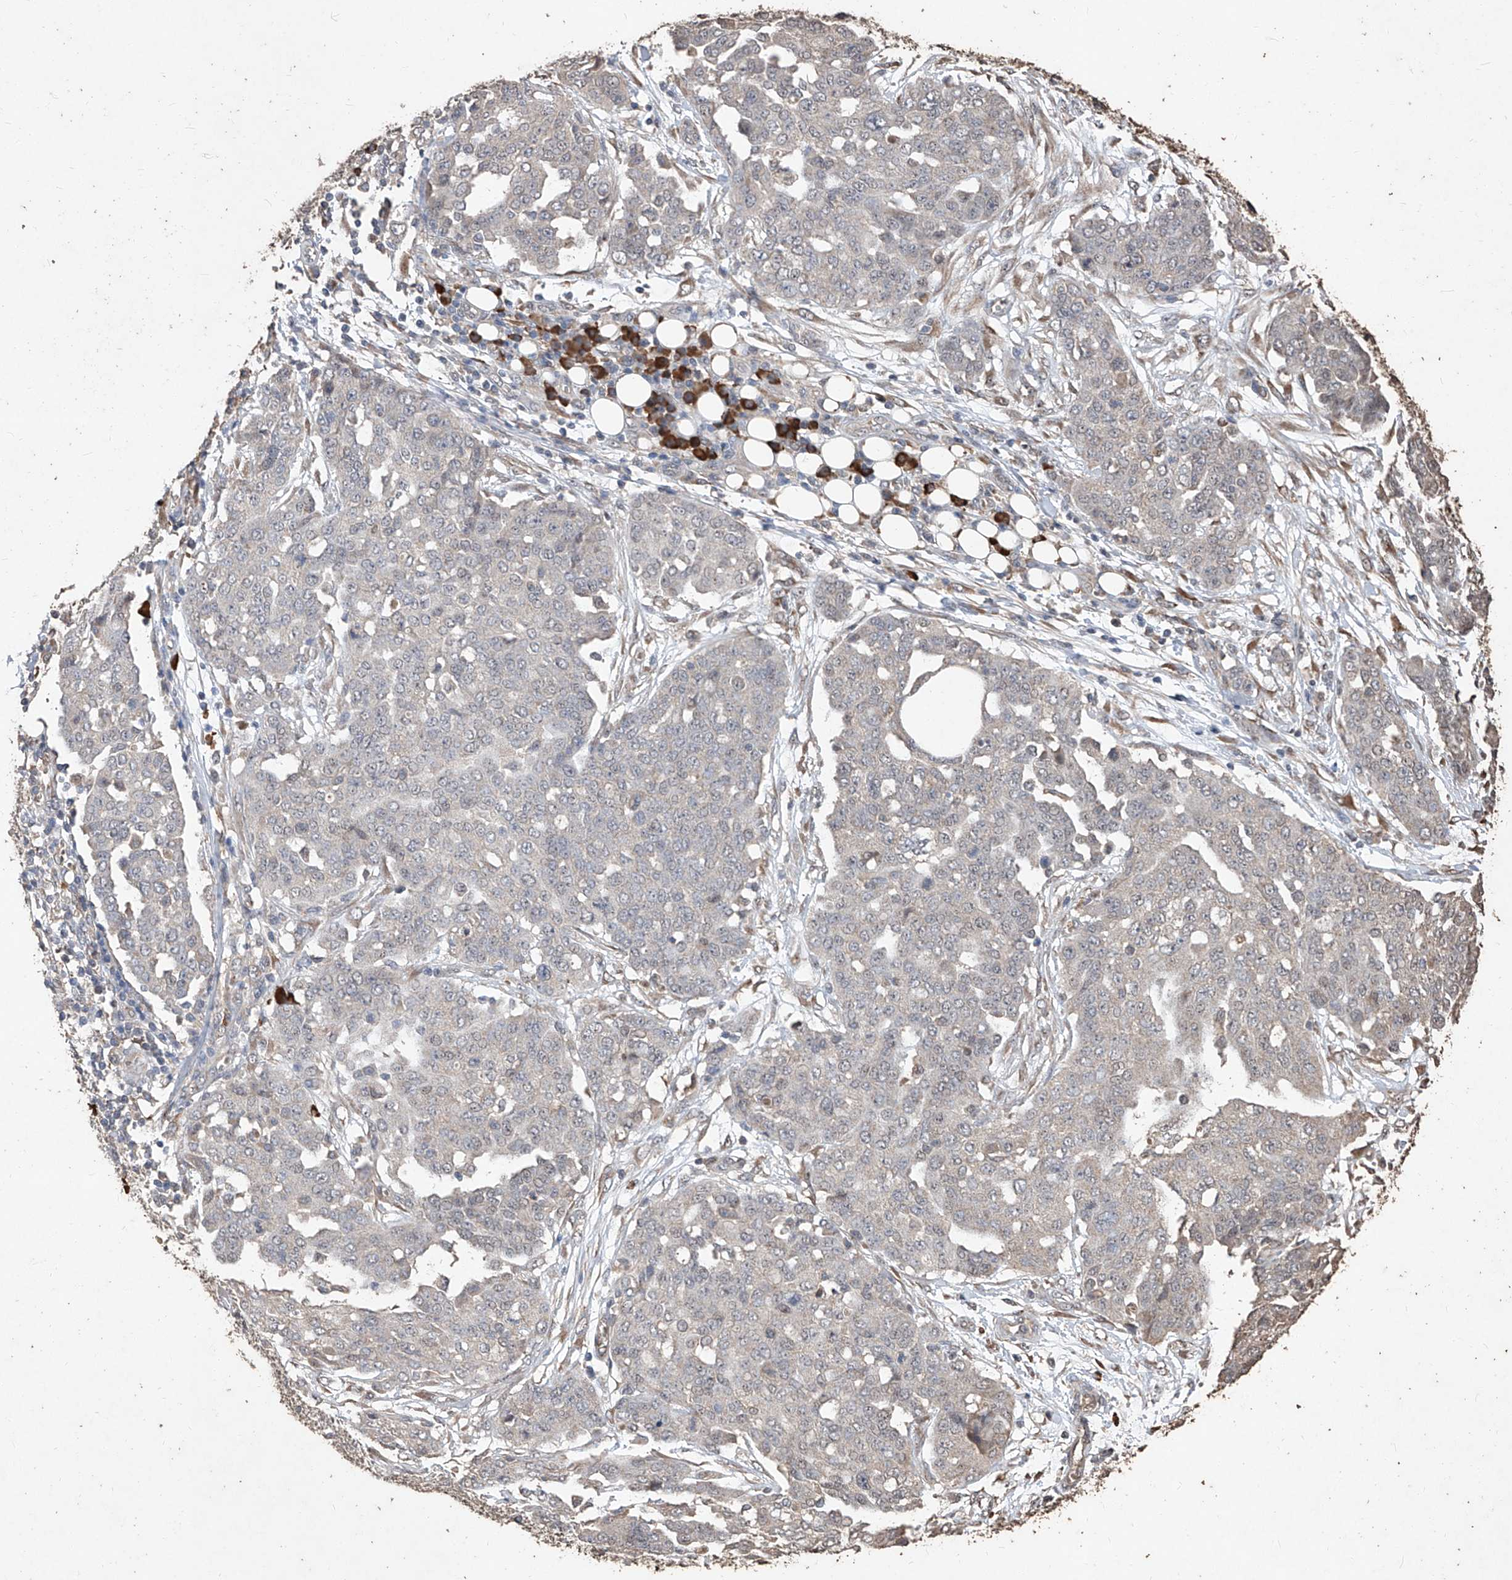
{"staining": {"intensity": "negative", "quantity": "none", "location": "none"}, "tissue": "ovarian cancer", "cell_type": "Tumor cells", "image_type": "cancer", "snomed": [{"axis": "morphology", "description": "Cystadenocarcinoma, serous, NOS"}, {"axis": "topography", "description": "Soft tissue"}, {"axis": "topography", "description": "Ovary"}], "caption": "Immunohistochemistry image of human serous cystadenocarcinoma (ovarian) stained for a protein (brown), which exhibits no positivity in tumor cells. (Brightfield microscopy of DAB IHC at high magnification).", "gene": "EML1", "patient": {"sex": "female", "age": 57}}